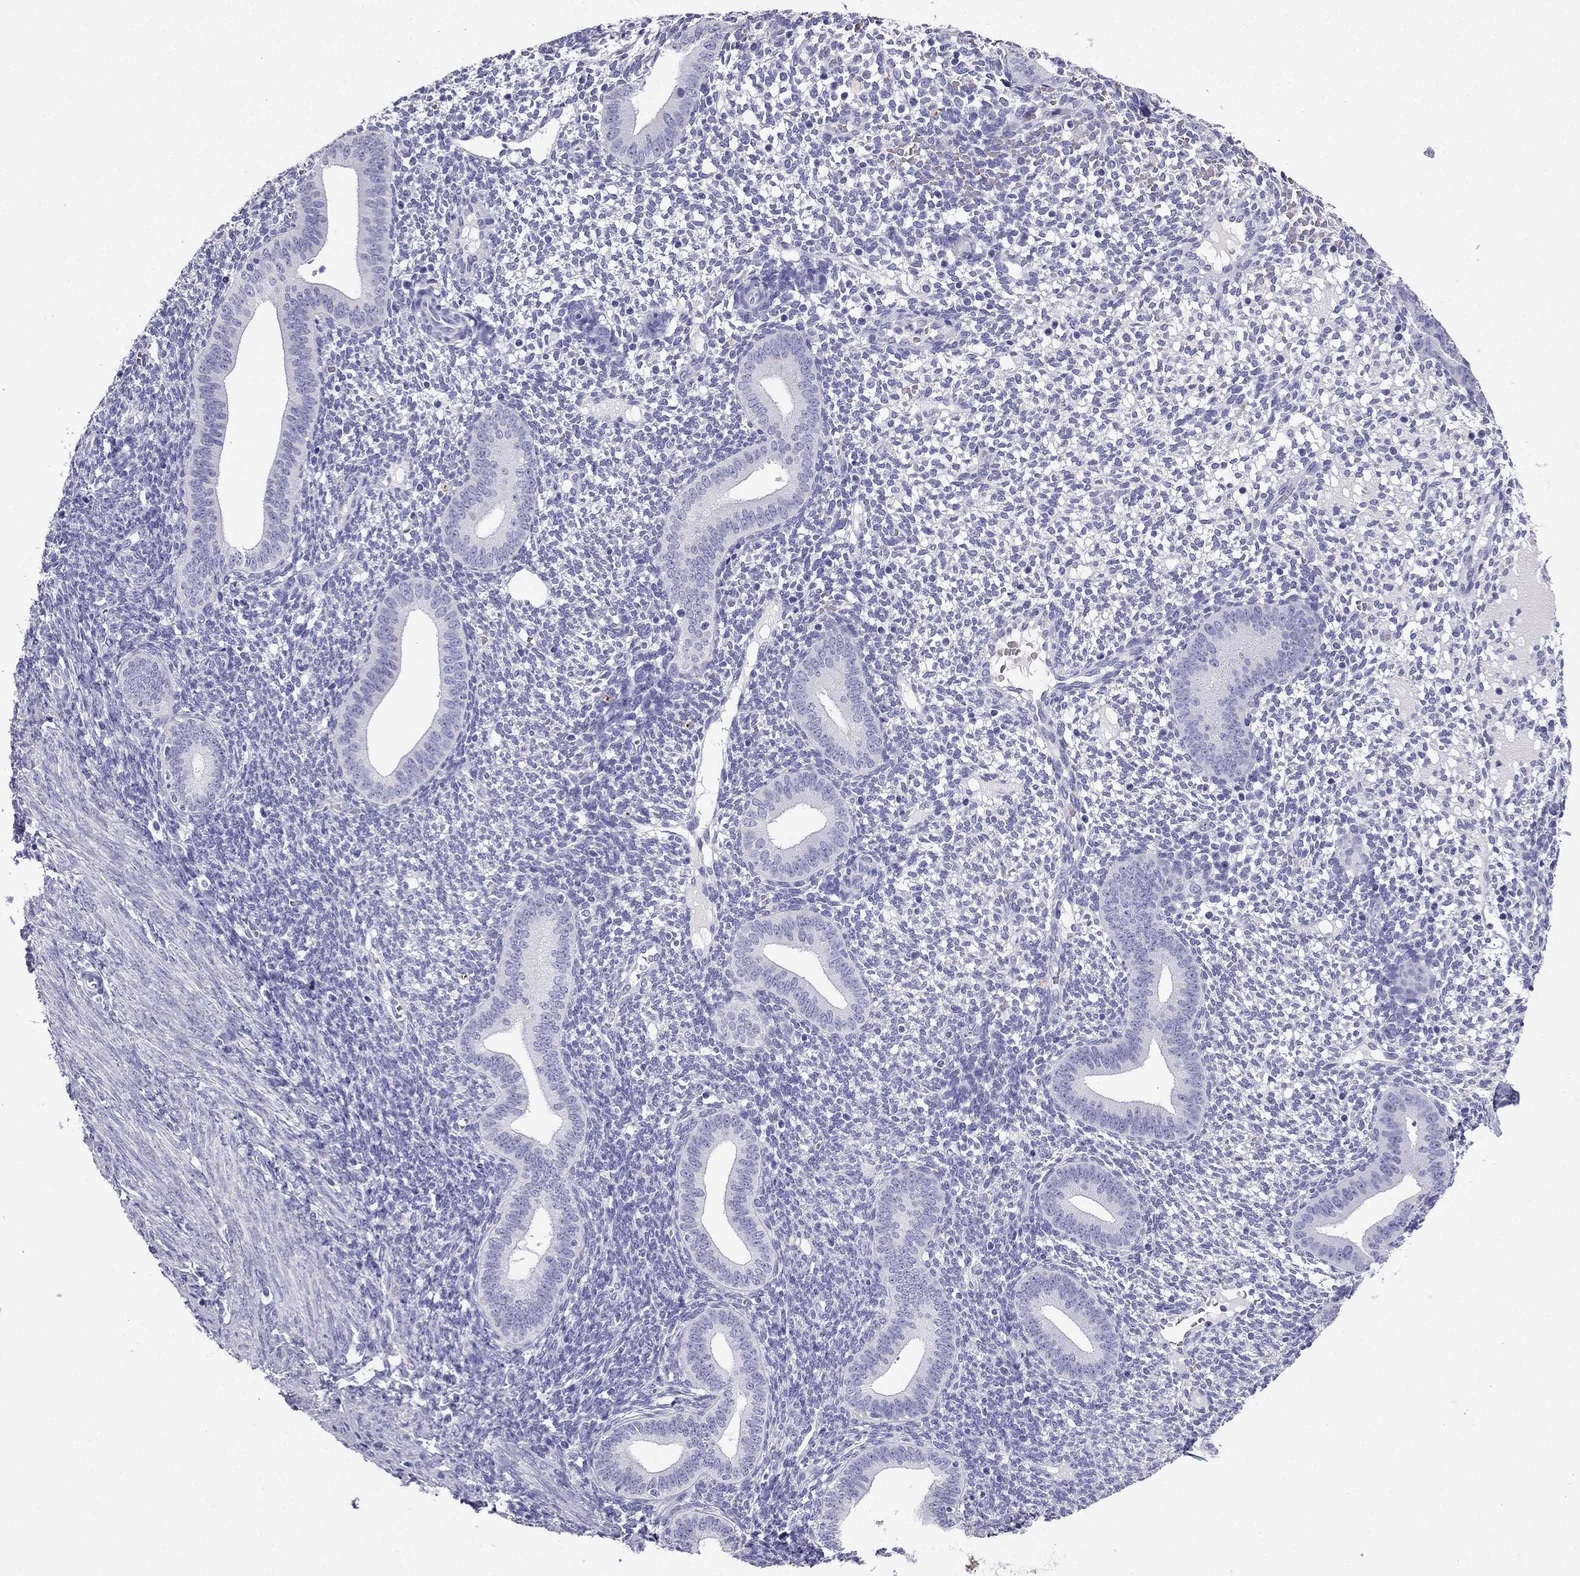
{"staining": {"intensity": "negative", "quantity": "none", "location": "none"}, "tissue": "endometrium", "cell_type": "Cells in endometrial stroma", "image_type": "normal", "snomed": [{"axis": "morphology", "description": "Normal tissue, NOS"}, {"axis": "topography", "description": "Endometrium"}], "caption": "Photomicrograph shows no protein expression in cells in endometrial stroma of unremarkable endometrium. (DAB (3,3'-diaminobenzidine) immunohistochemistry, high magnification).", "gene": "NPTX1", "patient": {"sex": "female", "age": 40}}